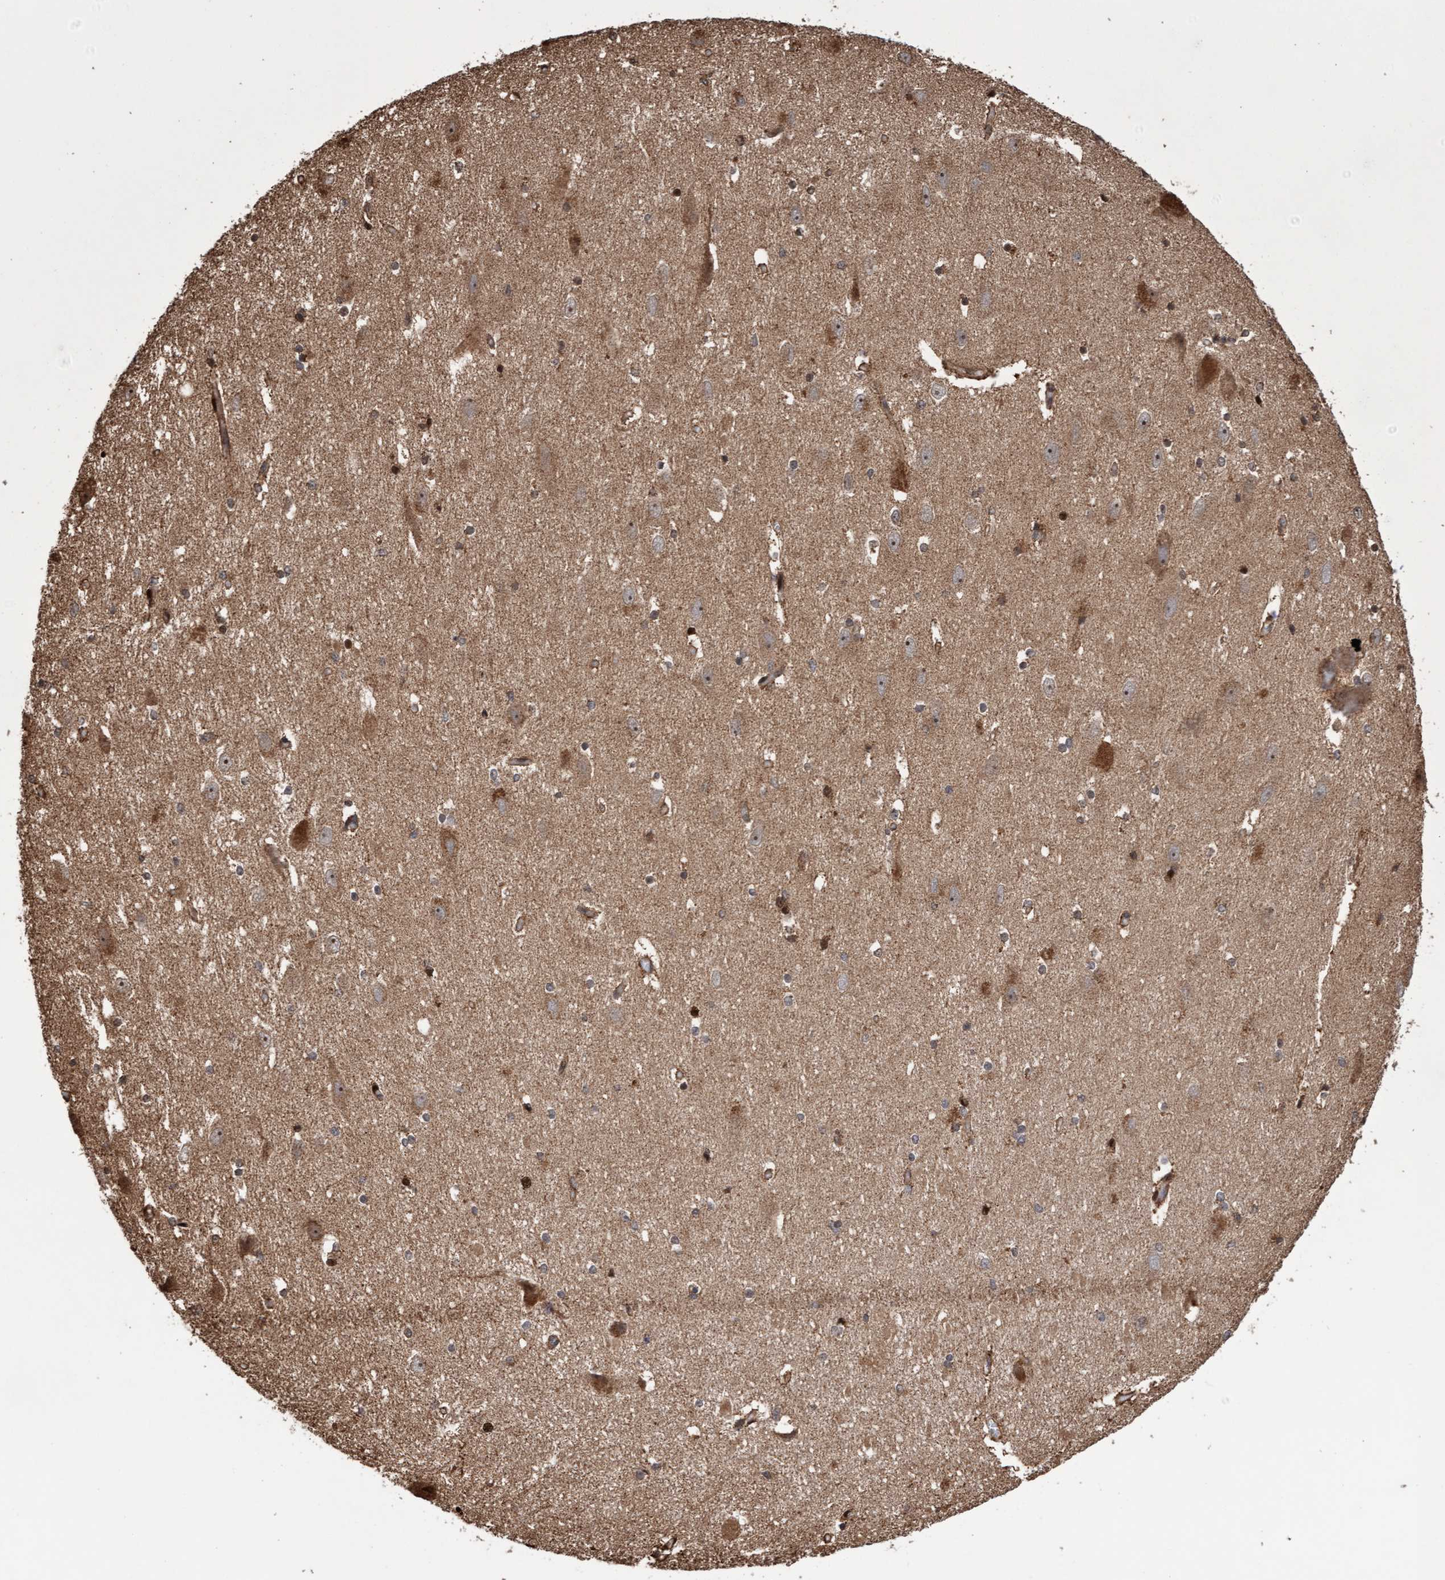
{"staining": {"intensity": "moderate", "quantity": "<25%", "location": "cytoplasmic/membranous,nuclear"}, "tissue": "hippocampus", "cell_type": "Glial cells", "image_type": "normal", "snomed": [{"axis": "morphology", "description": "Normal tissue, NOS"}, {"axis": "topography", "description": "Hippocampus"}], "caption": "Immunohistochemical staining of benign hippocampus shows <25% levels of moderate cytoplasmic/membranous,nuclear protein expression in approximately <25% of glial cells. (Brightfield microscopy of DAB IHC at high magnification).", "gene": "PECR", "patient": {"sex": "female", "age": 19}}